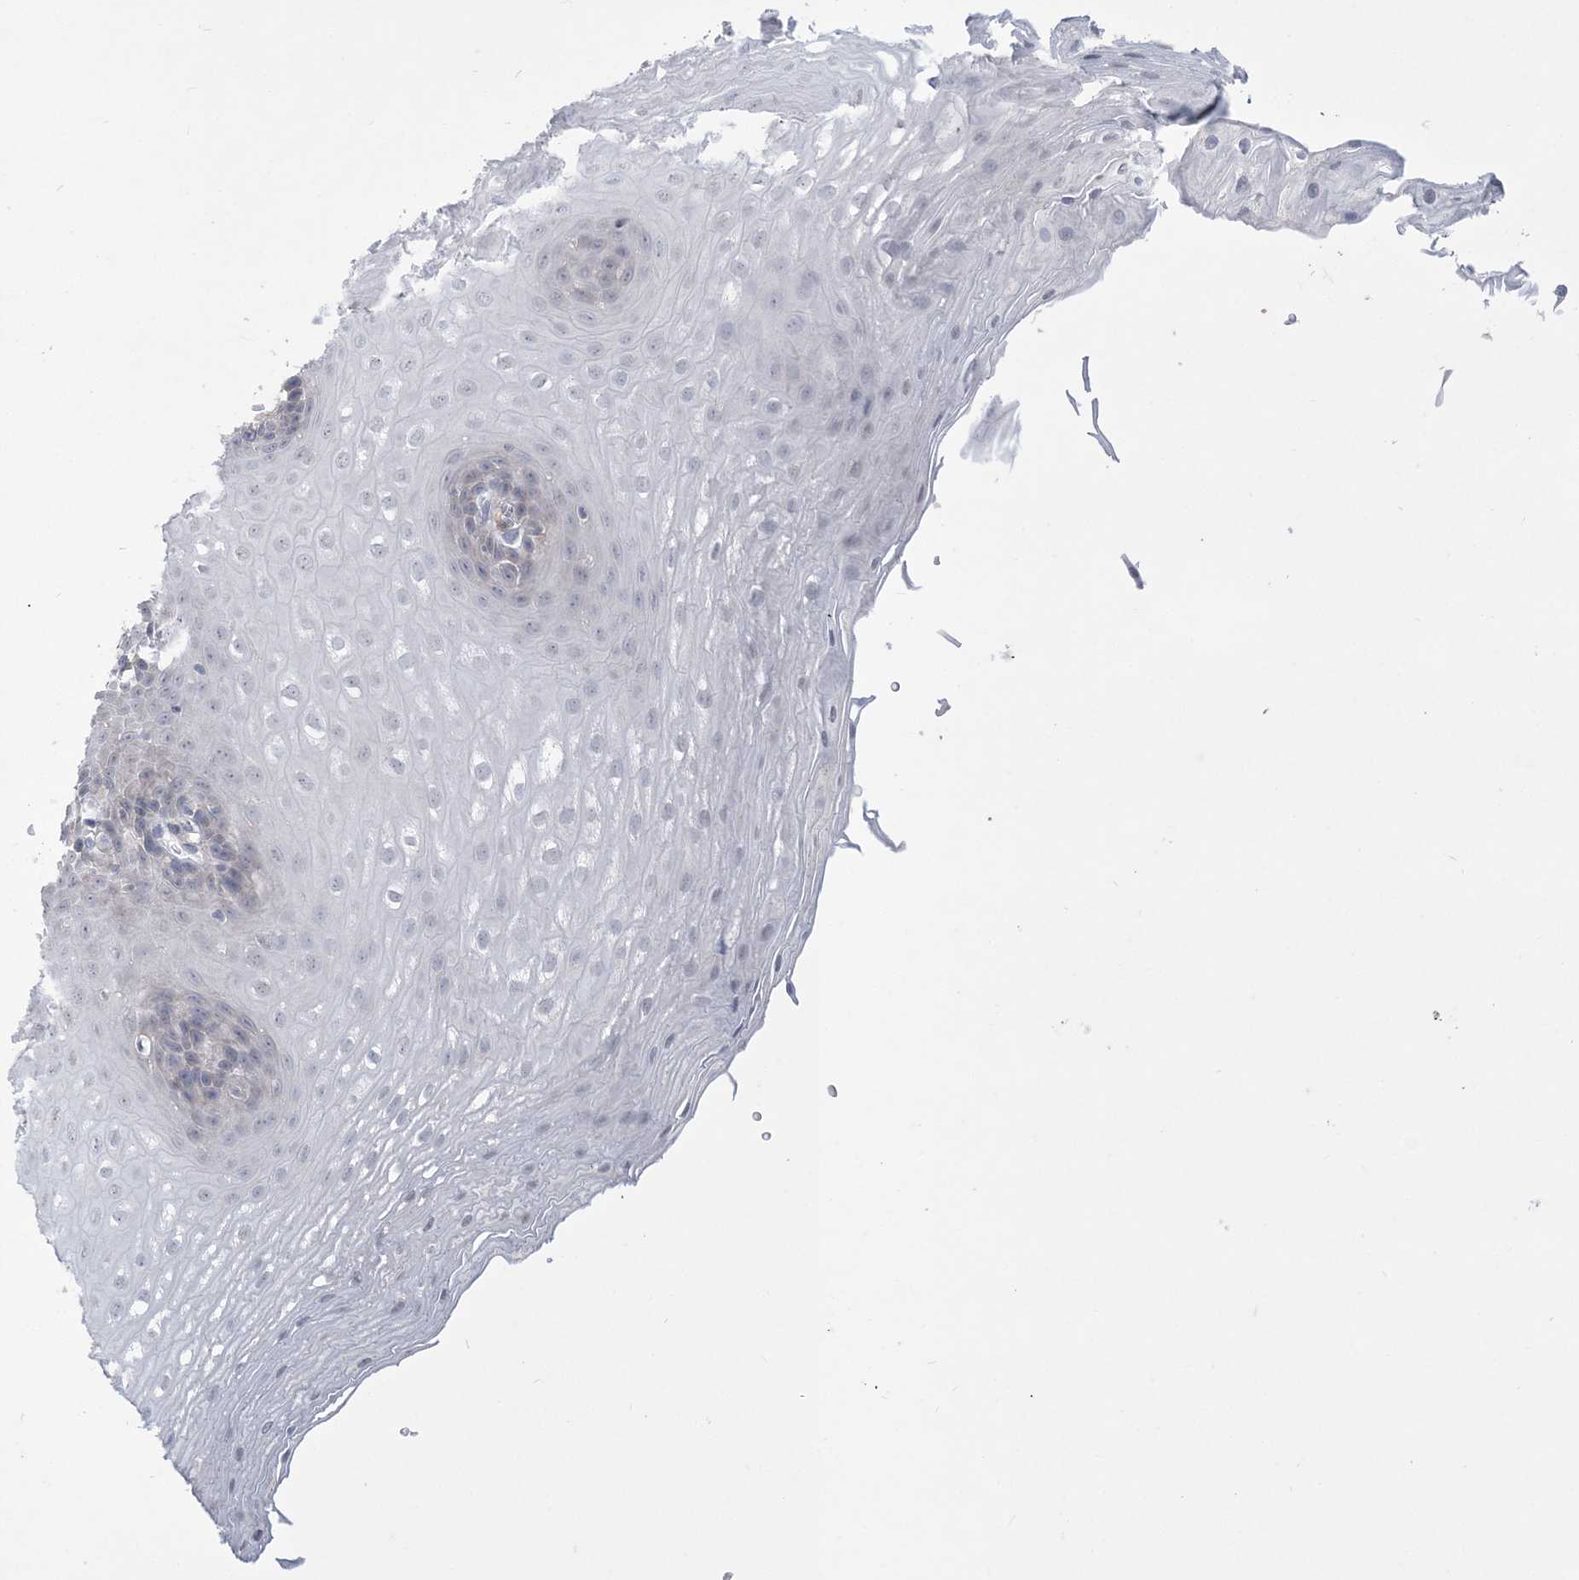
{"staining": {"intensity": "negative", "quantity": "none", "location": "none"}, "tissue": "esophagus", "cell_type": "Squamous epithelial cells", "image_type": "normal", "snomed": [{"axis": "morphology", "description": "Normal tissue, NOS"}, {"axis": "topography", "description": "Esophagus"}], "caption": "The photomicrograph reveals no staining of squamous epithelial cells in benign esophagus. (DAB (3,3'-diaminobenzidine) immunohistochemistry (IHC) with hematoxylin counter stain).", "gene": "TSPEAR", "patient": {"sex": "female", "age": 66}}